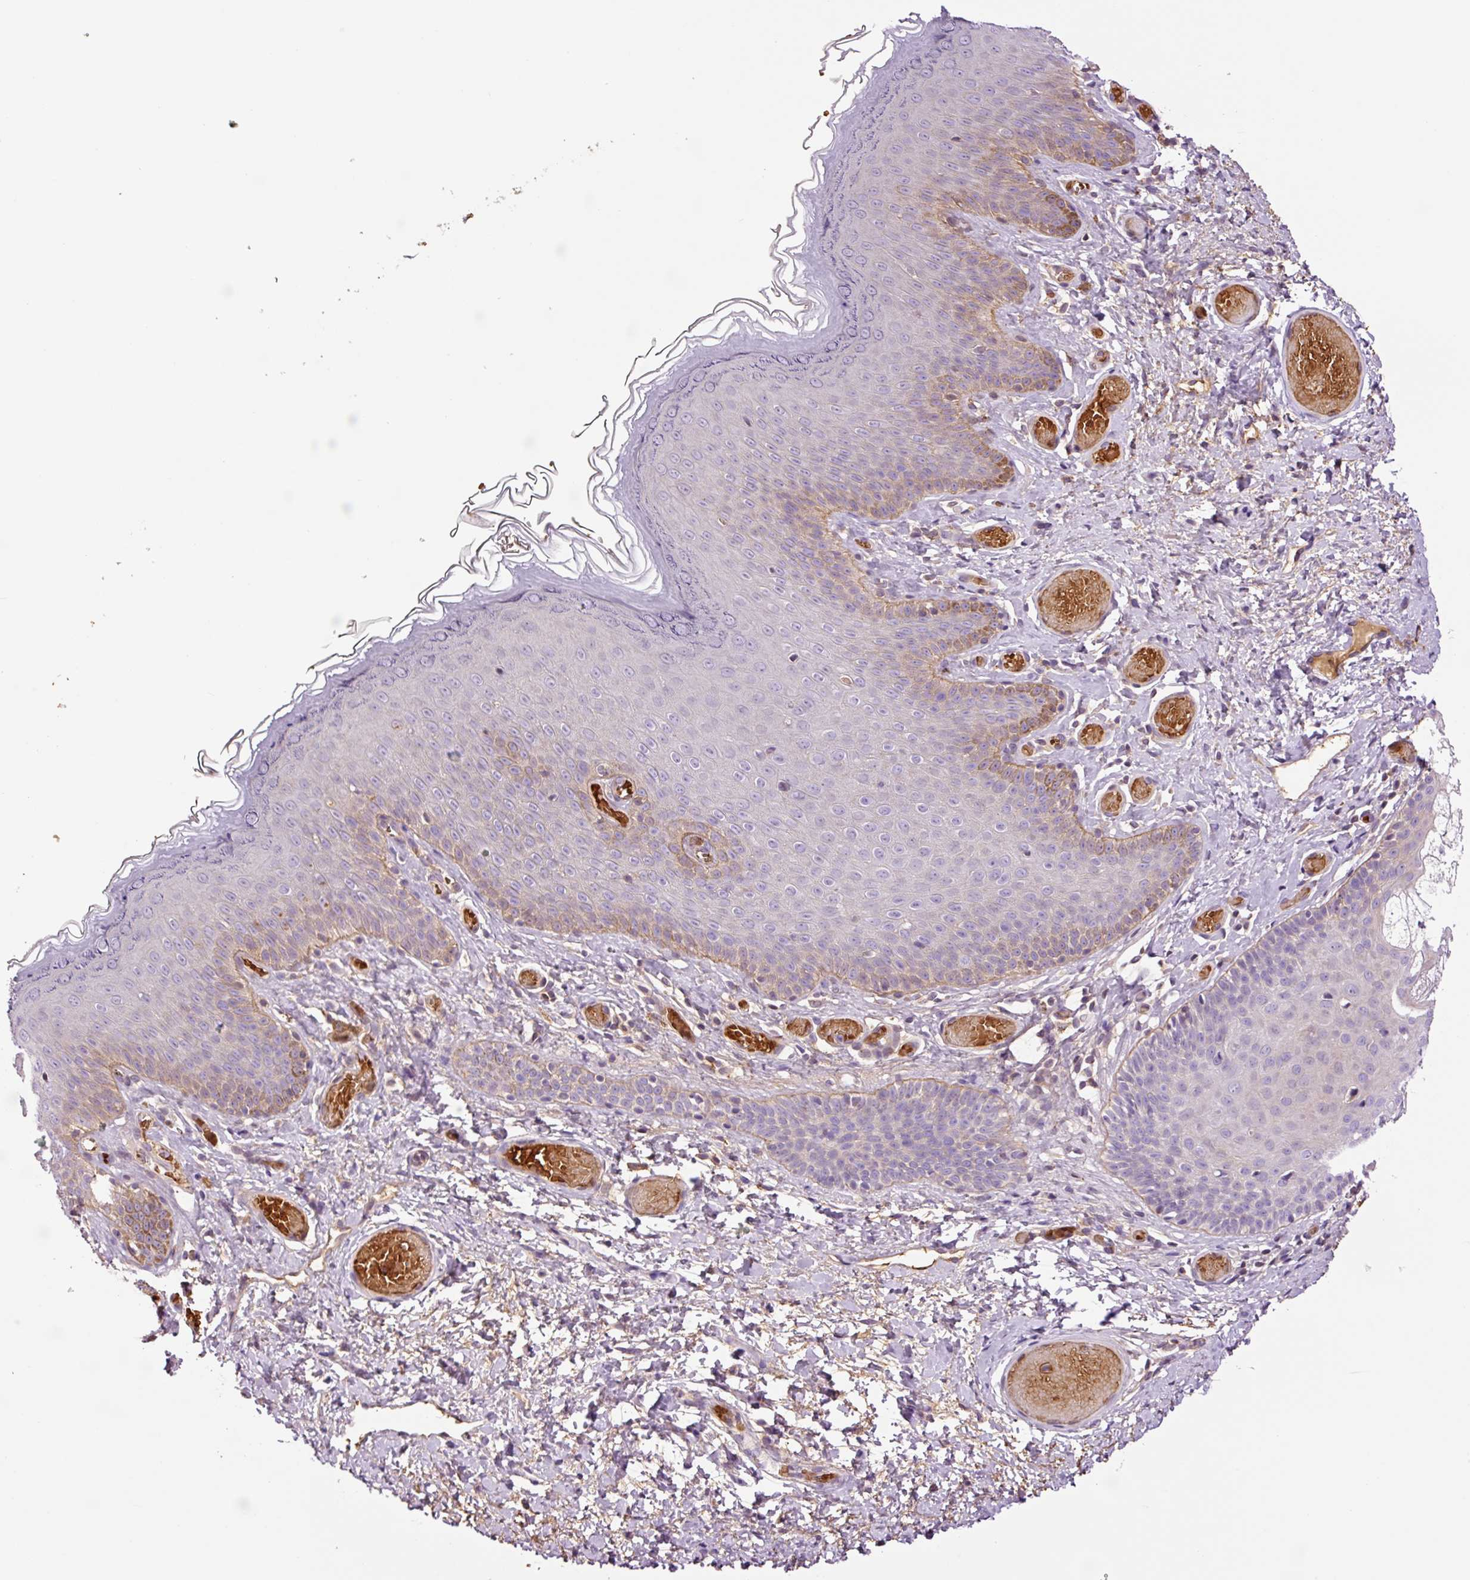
{"staining": {"intensity": "weak", "quantity": "<25%", "location": "cytoplasmic/membranous"}, "tissue": "skin", "cell_type": "Epidermal cells", "image_type": "normal", "snomed": [{"axis": "morphology", "description": "Normal tissue, NOS"}, {"axis": "topography", "description": "Anal"}], "caption": "DAB (3,3'-diaminobenzidine) immunohistochemical staining of benign skin demonstrates no significant staining in epidermal cells.", "gene": "TMEM235", "patient": {"sex": "female", "age": 40}}